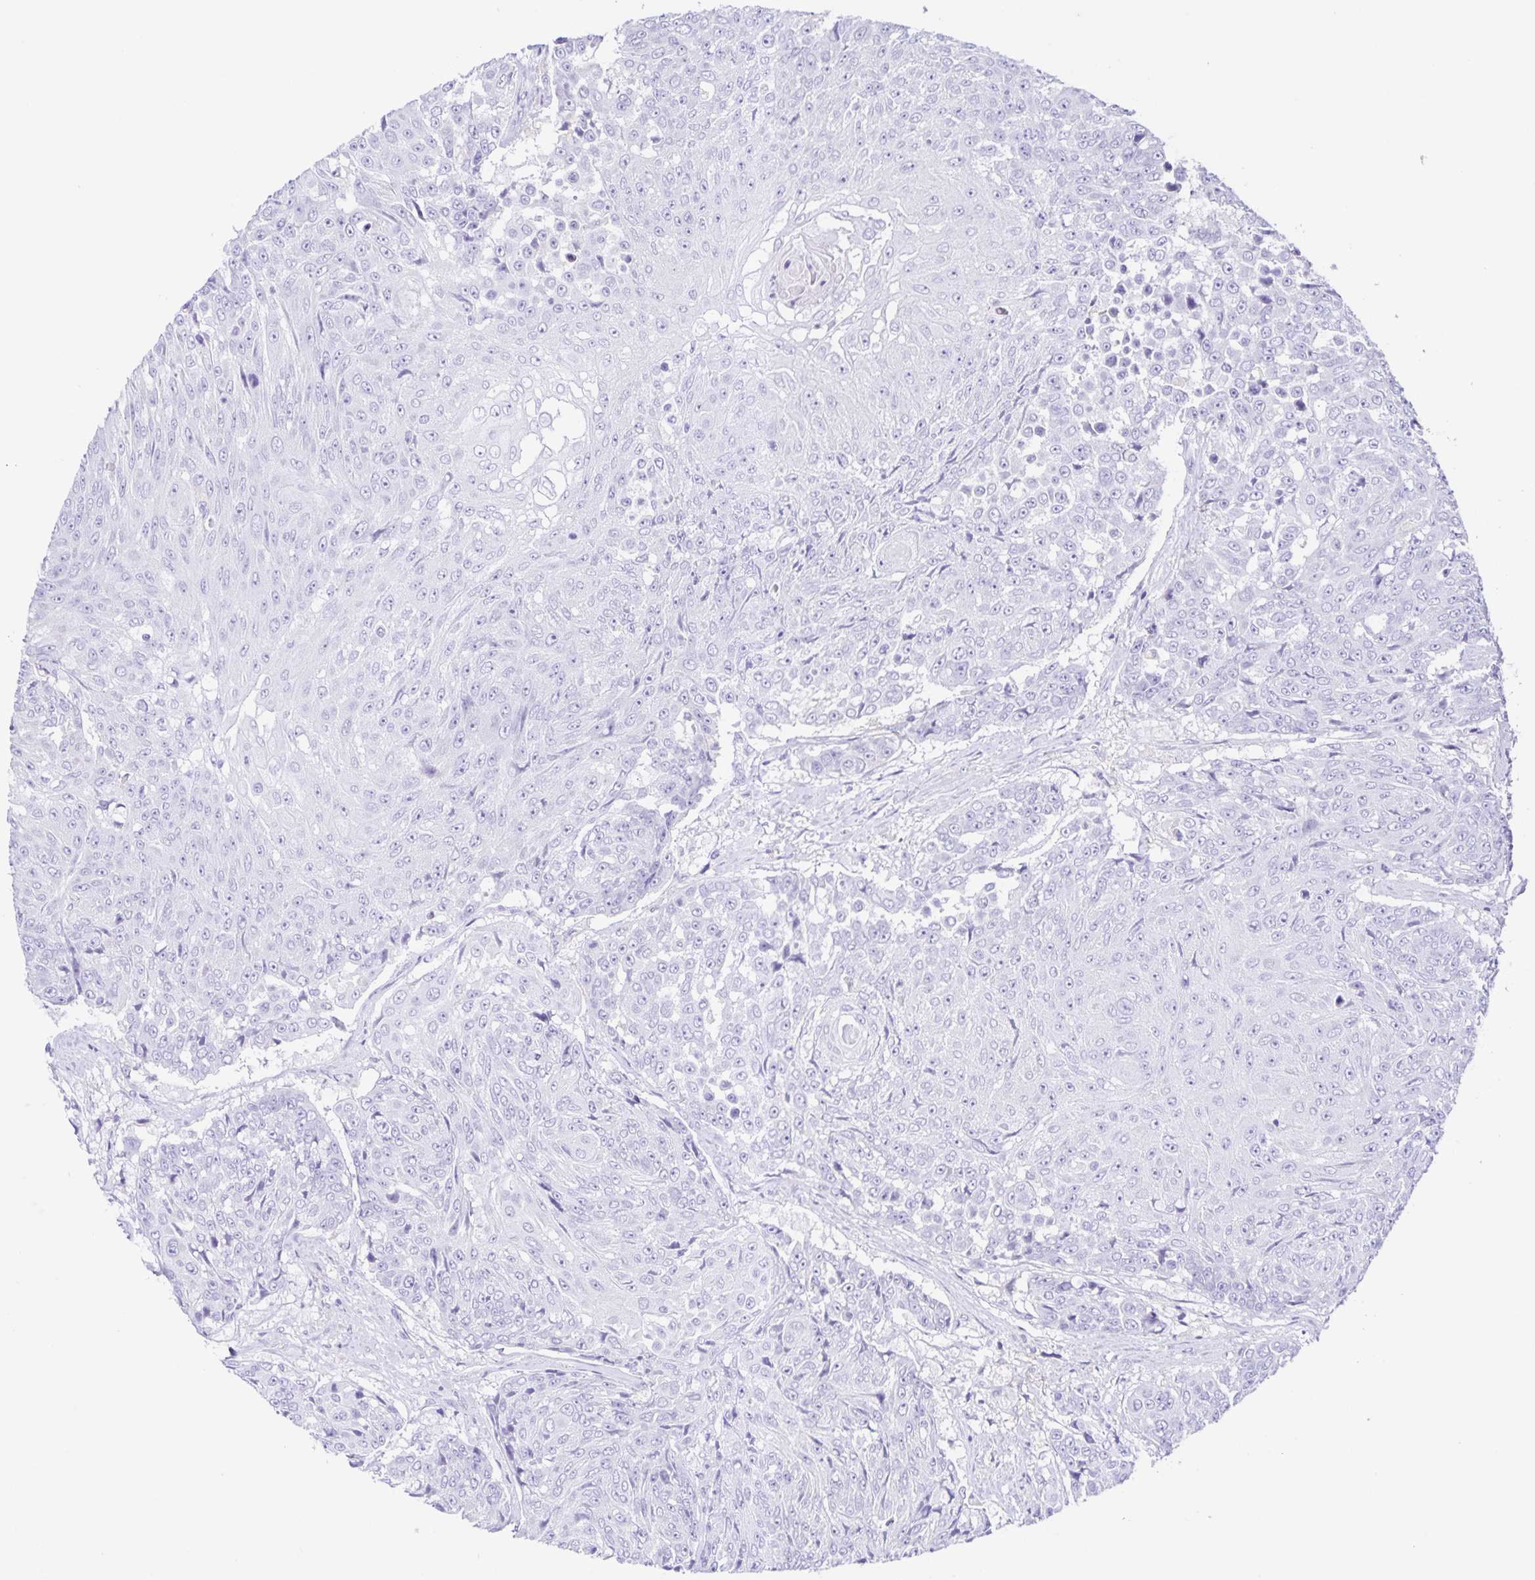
{"staining": {"intensity": "negative", "quantity": "none", "location": "none"}, "tissue": "urothelial cancer", "cell_type": "Tumor cells", "image_type": "cancer", "snomed": [{"axis": "morphology", "description": "Urothelial carcinoma, High grade"}, {"axis": "topography", "description": "Urinary bladder"}], "caption": "Immunohistochemistry of high-grade urothelial carcinoma demonstrates no positivity in tumor cells.", "gene": "BOLL", "patient": {"sex": "female", "age": 63}}